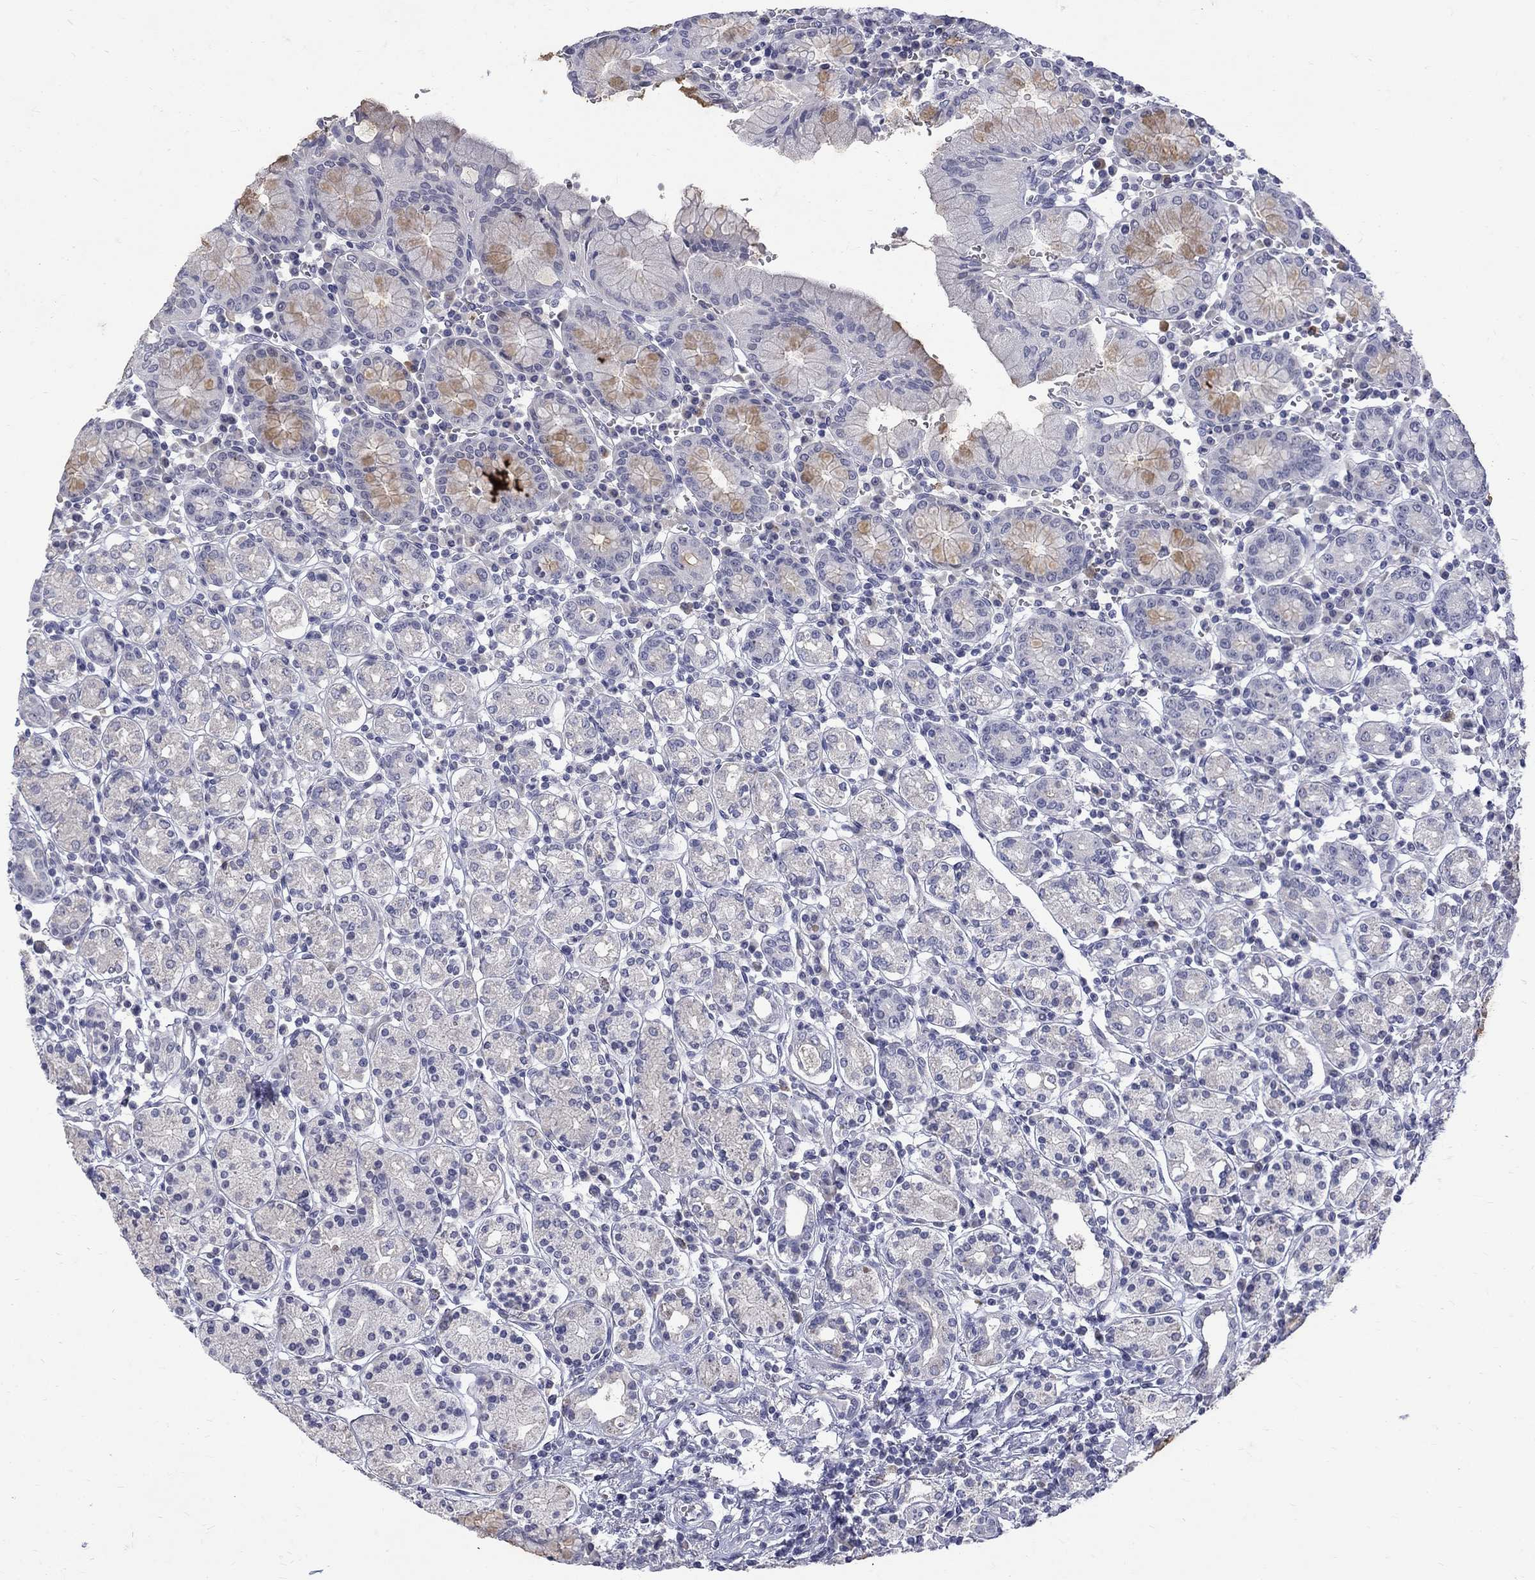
{"staining": {"intensity": "weak", "quantity": "<25%", "location": "cytoplasmic/membranous"}, "tissue": "stomach", "cell_type": "Glandular cells", "image_type": "normal", "snomed": [{"axis": "morphology", "description": "Normal tissue, NOS"}, {"axis": "topography", "description": "Stomach, upper"}, {"axis": "topography", "description": "Stomach"}], "caption": "IHC histopathology image of normal stomach: stomach stained with DAB (3,3'-diaminobenzidine) displays no significant protein expression in glandular cells.", "gene": "CTNND2", "patient": {"sex": "male", "age": 62}}